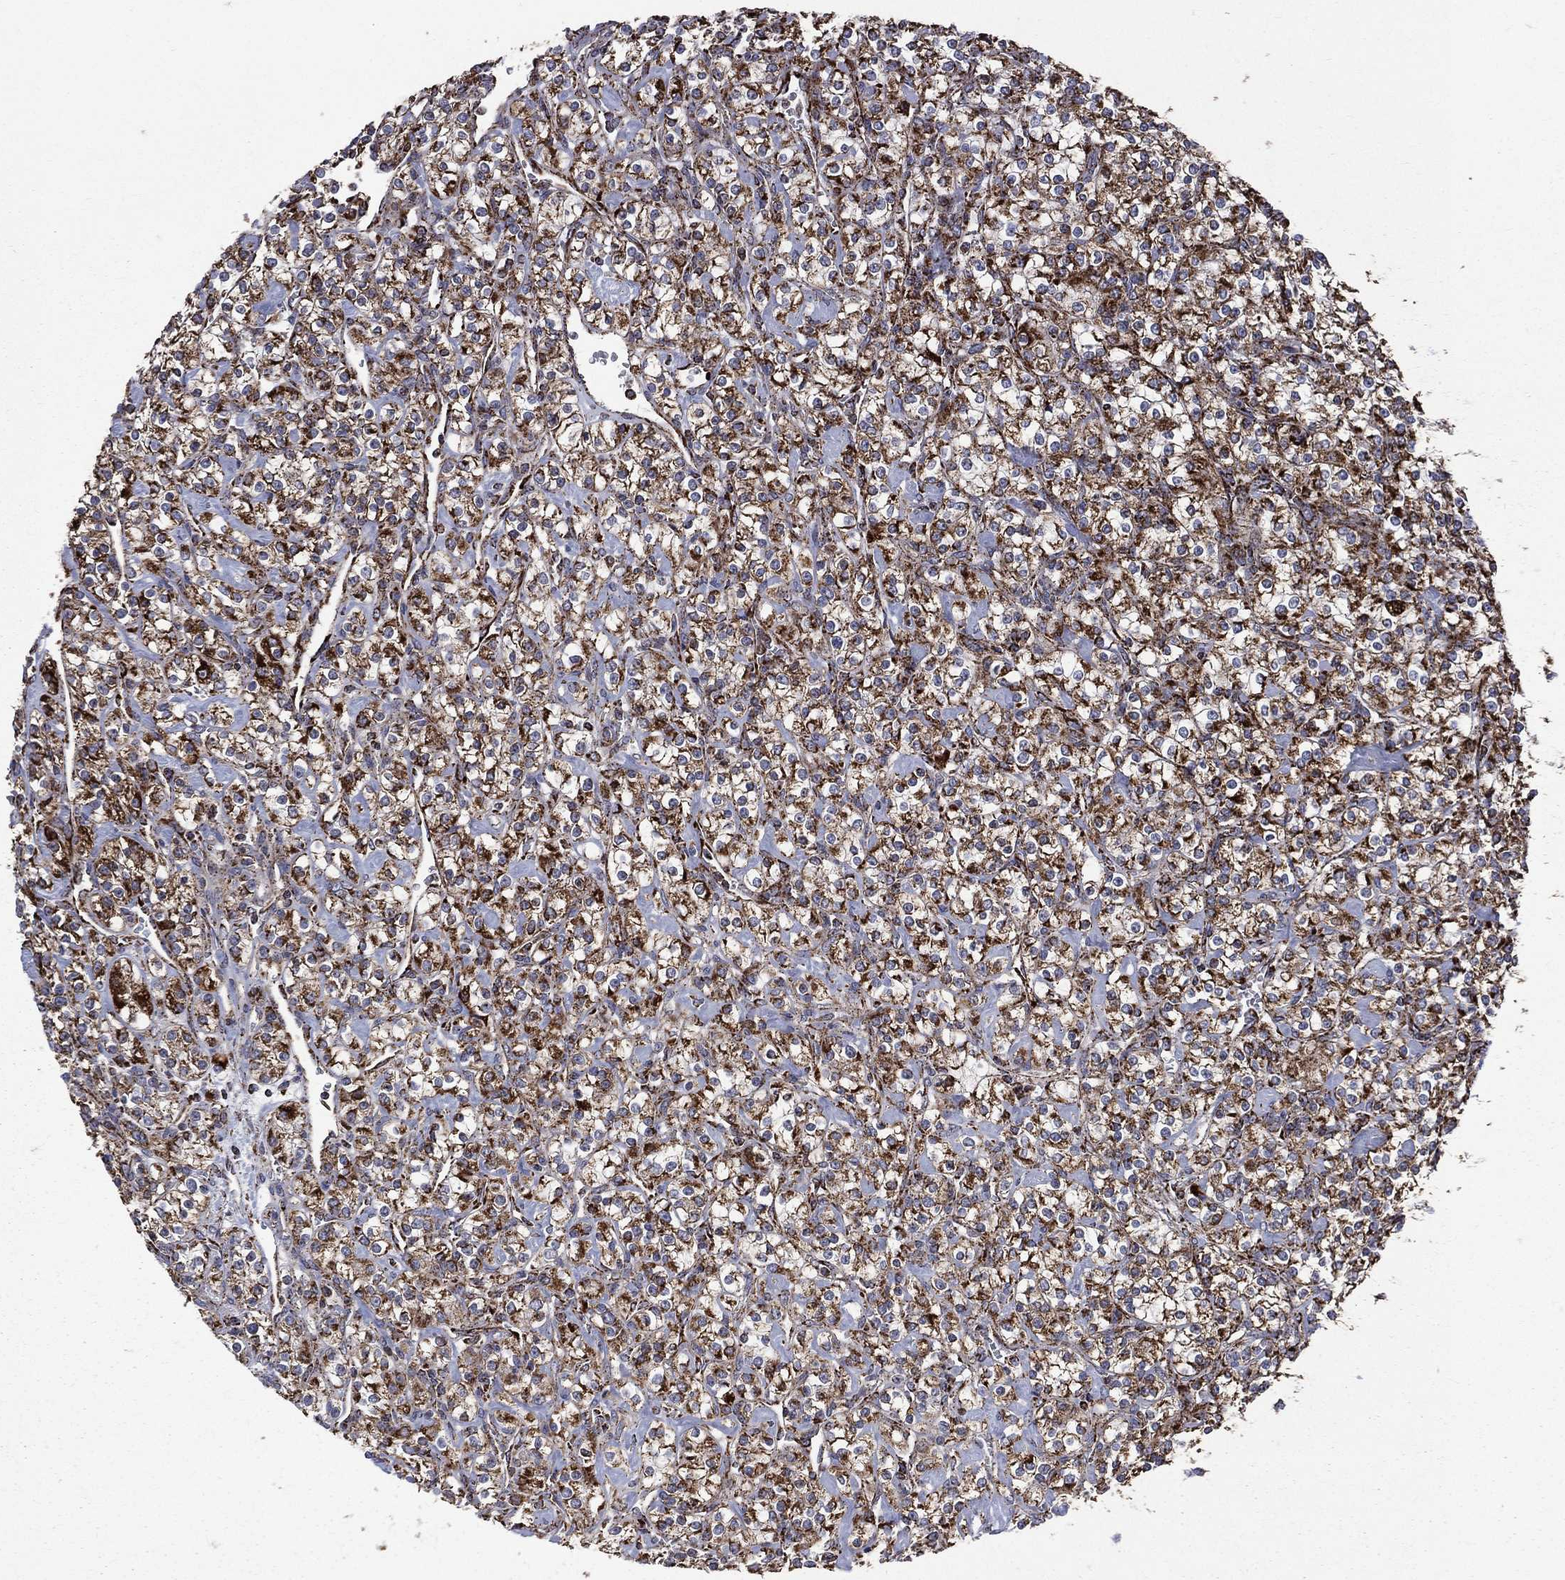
{"staining": {"intensity": "strong", "quantity": ">75%", "location": "cytoplasmic/membranous"}, "tissue": "renal cancer", "cell_type": "Tumor cells", "image_type": "cancer", "snomed": [{"axis": "morphology", "description": "Adenocarcinoma, NOS"}, {"axis": "topography", "description": "Kidney"}], "caption": "Immunohistochemistry staining of adenocarcinoma (renal), which demonstrates high levels of strong cytoplasmic/membranous expression in approximately >75% of tumor cells indicating strong cytoplasmic/membranous protein positivity. The staining was performed using DAB (brown) for protein detection and nuclei were counterstained in hematoxylin (blue).", "gene": "GOT2", "patient": {"sex": "male", "age": 77}}